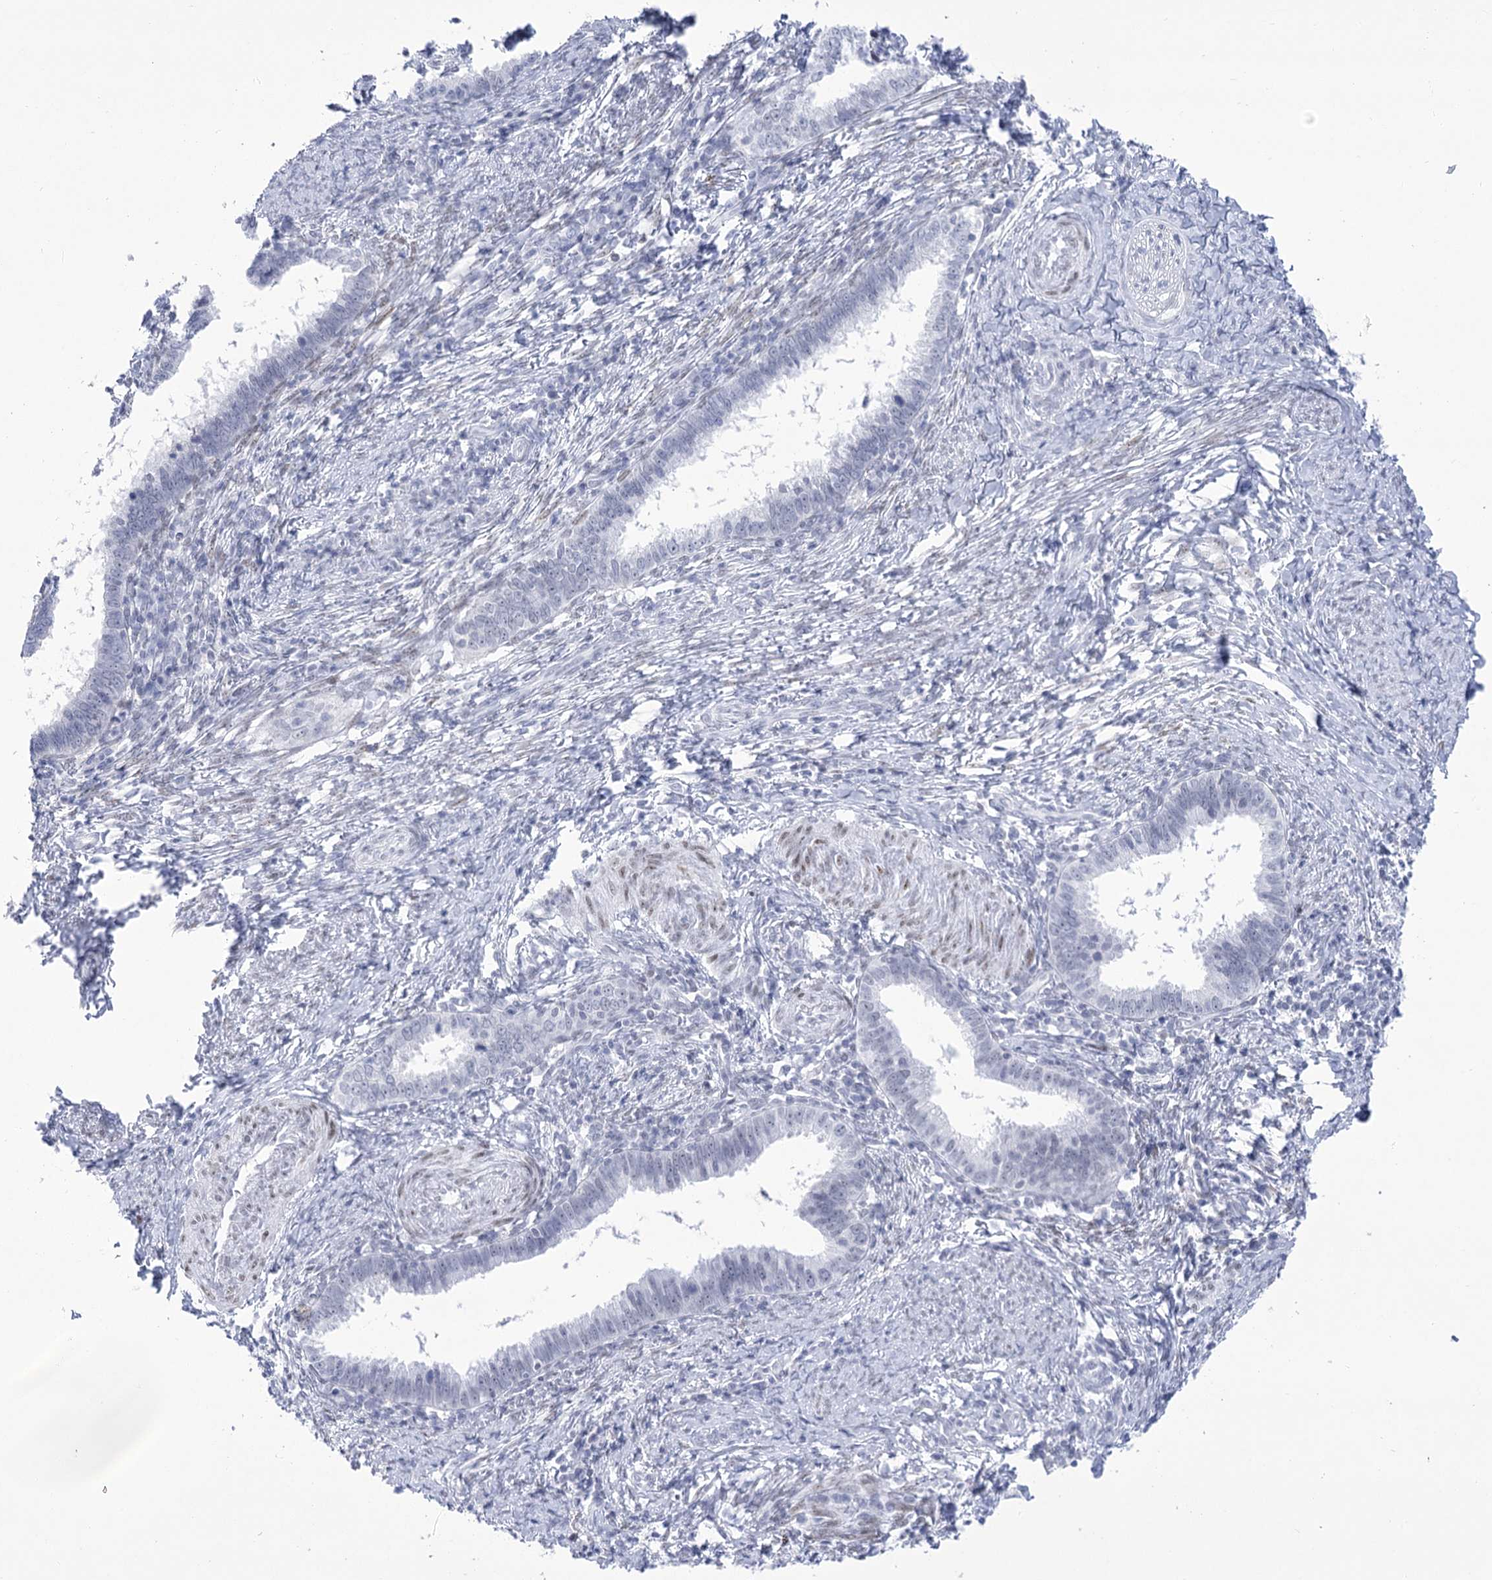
{"staining": {"intensity": "negative", "quantity": "none", "location": "none"}, "tissue": "cervical cancer", "cell_type": "Tumor cells", "image_type": "cancer", "snomed": [{"axis": "morphology", "description": "Adenocarcinoma, NOS"}, {"axis": "topography", "description": "Cervix"}], "caption": "This is an immunohistochemistry (IHC) photomicrograph of human cervical cancer. There is no staining in tumor cells.", "gene": "HORMAD1", "patient": {"sex": "female", "age": 36}}